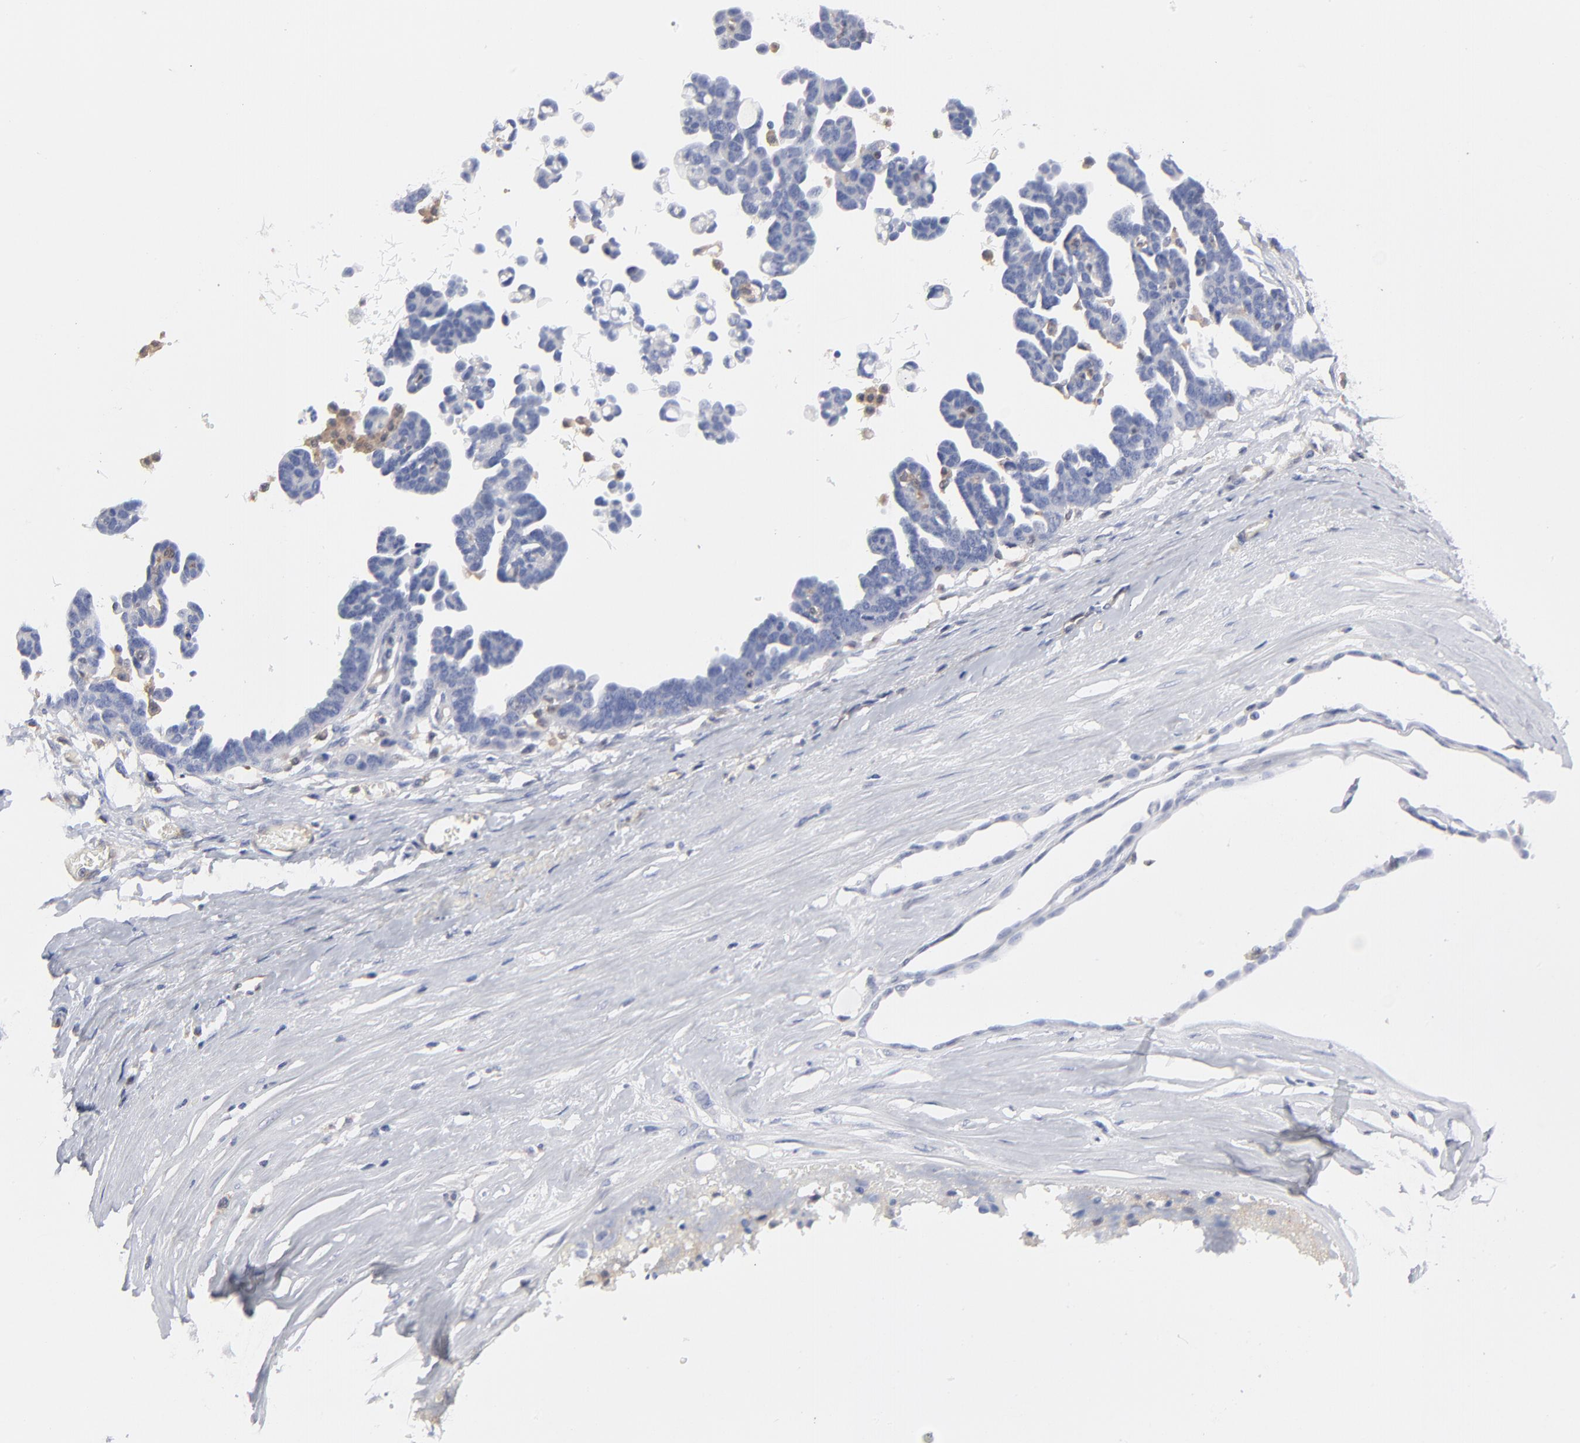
{"staining": {"intensity": "negative", "quantity": "none", "location": "none"}, "tissue": "ovarian cancer", "cell_type": "Tumor cells", "image_type": "cancer", "snomed": [{"axis": "morphology", "description": "Cystadenocarcinoma, serous, NOS"}, {"axis": "topography", "description": "Ovary"}], "caption": "A photomicrograph of human ovarian cancer (serous cystadenocarcinoma) is negative for staining in tumor cells. The staining is performed using DAB (3,3'-diaminobenzidine) brown chromogen with nuclei counter-stained in using hematoxylin.", "gene": "ARRB1", "patient": {"sex": "female", "age": 54}}